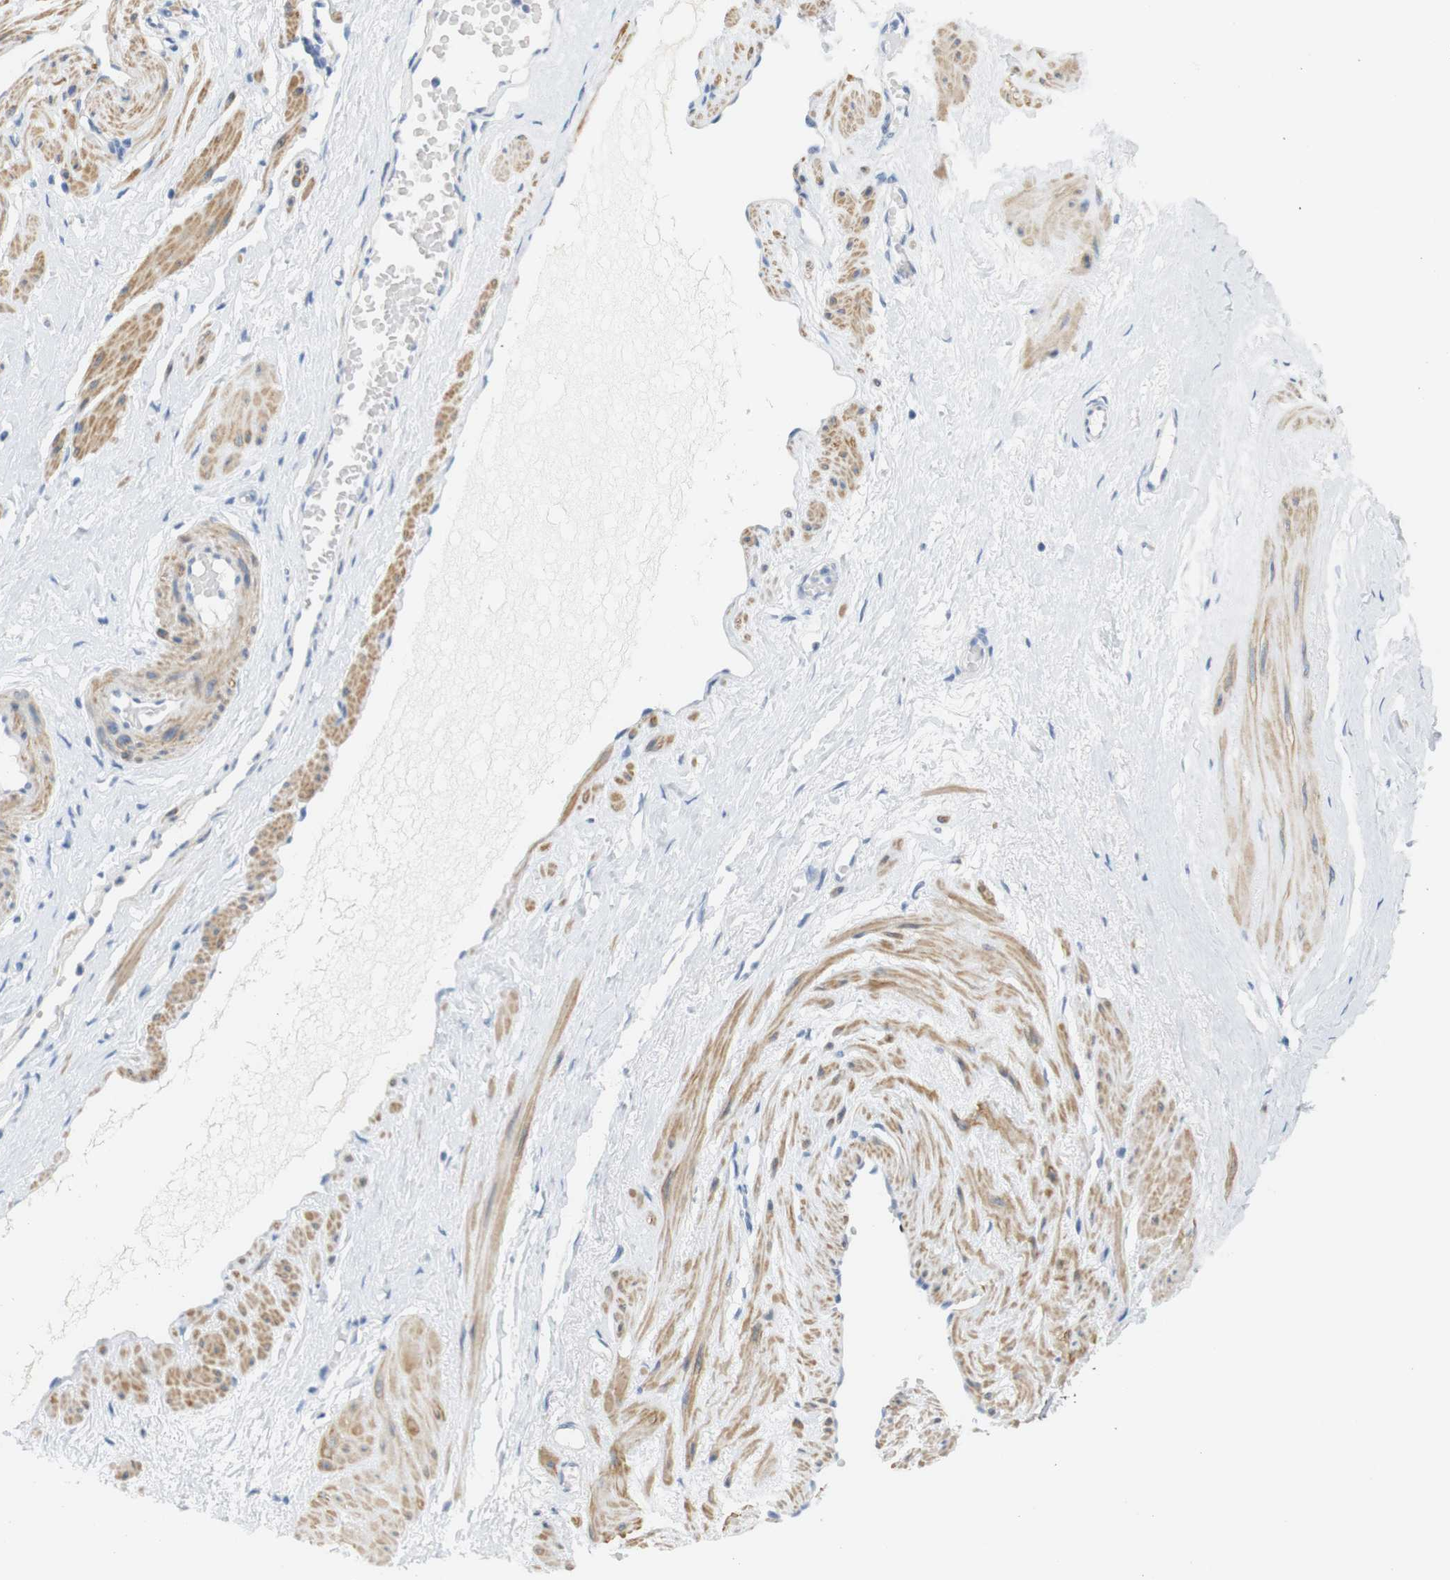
{"staining": {"intensity": "negative", "quantity": "none", "location": "none"}, "tissue": "adipose tissue", "cell_type": "Adipocytes", "image_type": "normal", "snomed": [{"axis": "morphology", "description": "Normal tissue, NOS"}, {"axis": "topography", "description": "Soft tissue"}, {"axis": "topography", "description": "Vascular tissue"}], "caption": "A high-resolution micrograph shows immunohistochemistry (IHC) staining of normal adipose tissue, which demonstrates no significant expression in adipocytes.", "gene": "HRH2", "patient": {"sex": "female", "age": 35}}